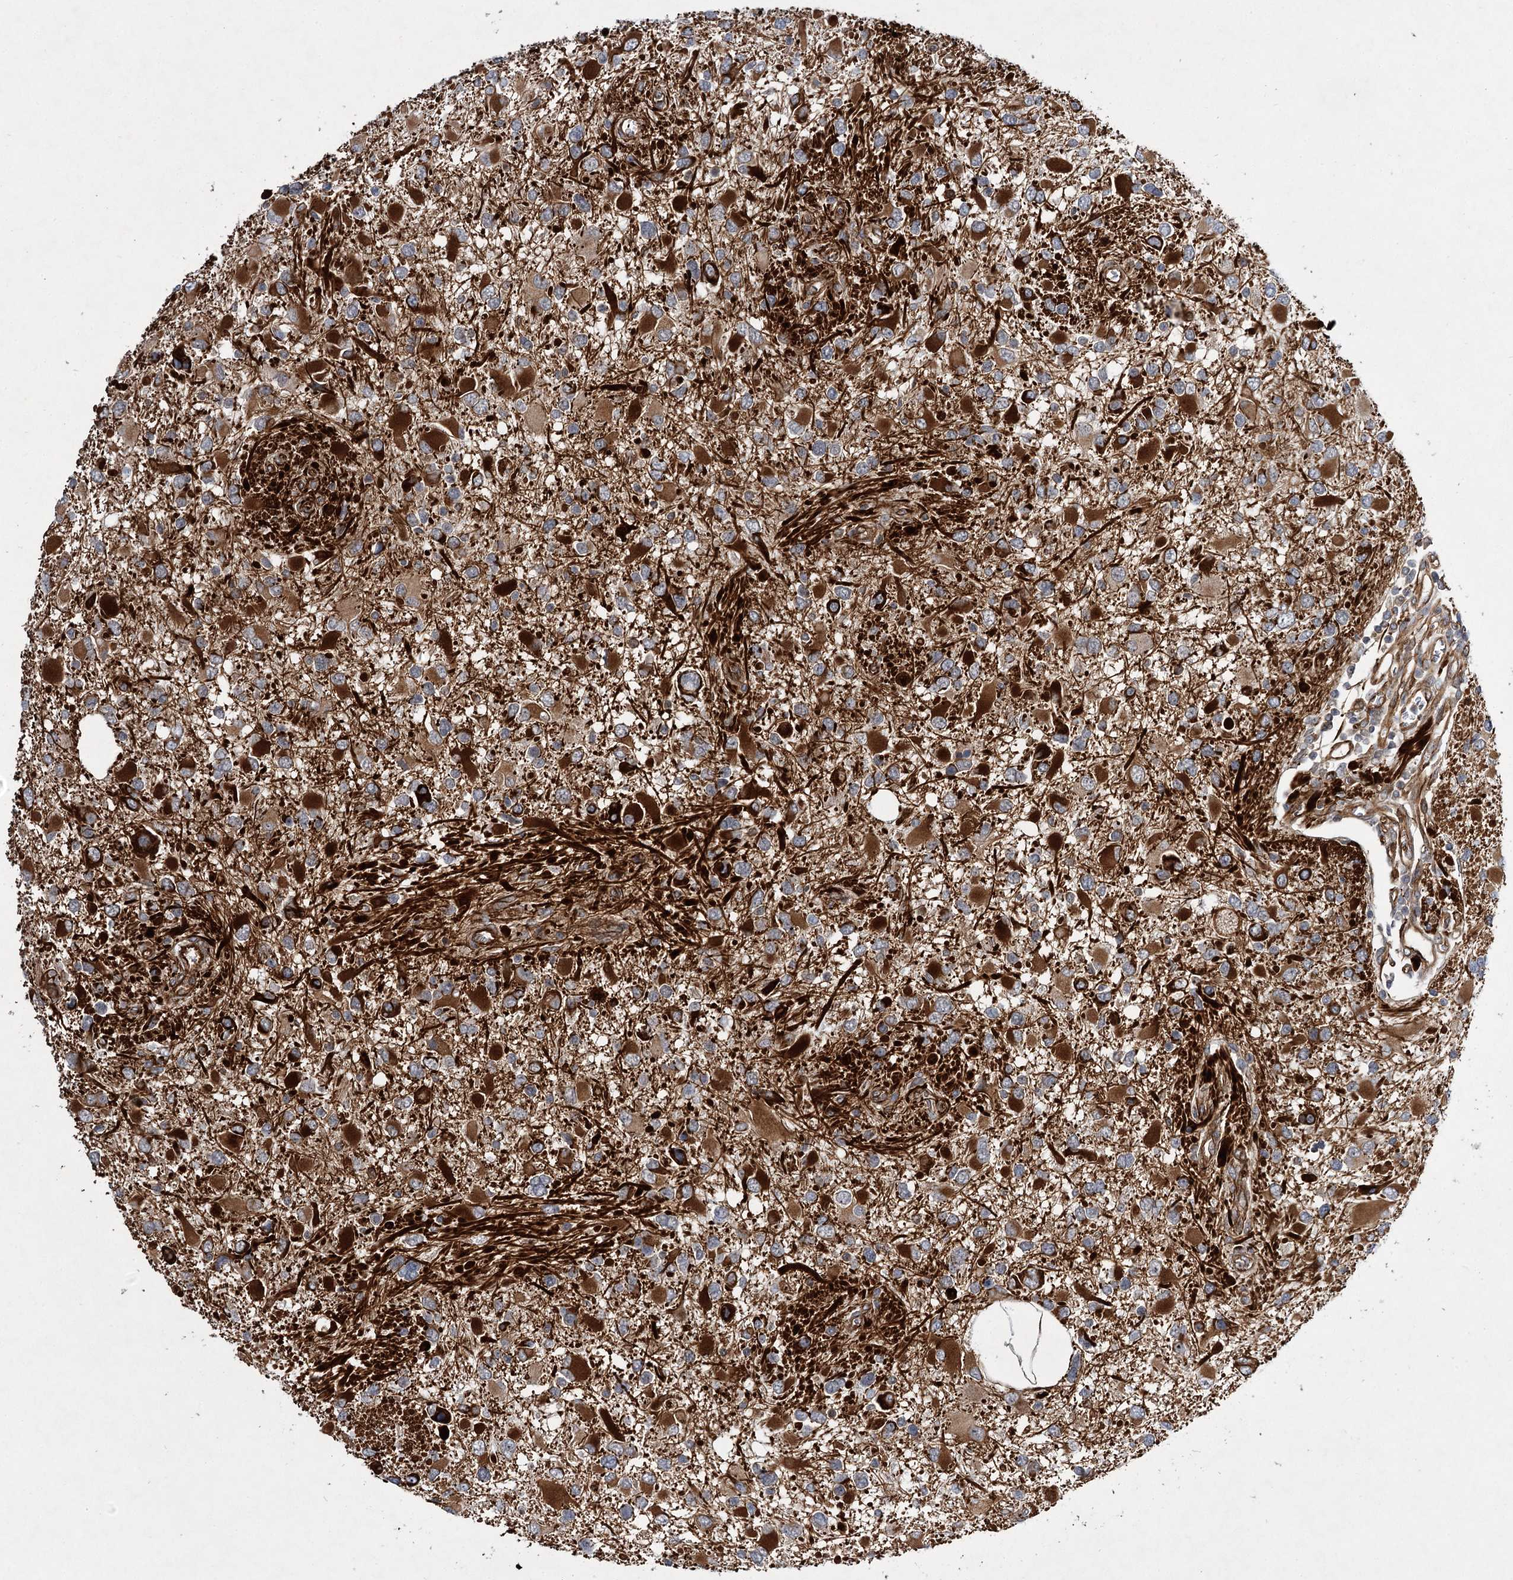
{"staining": {"intensity": "strong", "quantity": "25%-75%", "location": "cytoplasmic/membranous"}, "tissue": "glioma", "cell_type": "Tumor cells", "image_type": "cancer", "snomed": [{"axis": "morphology", "description": "Glioma, malignant, High grade"}, {"axis": "topography", "description": "Brain"}], "caption": "IHC staining of glioma, which shows high levels of strong cytoplasmic/membranous expression in approximately 25%-75% of tumor cells indicating strong cytoplasmic/membranous protein expression. The staining was performed using DAB (brown) for protein detection and nuclei were counterstained in hematoxylin (blue).", "gene": "DPEP2", "patient": {"sex": "male", "age": 53}}